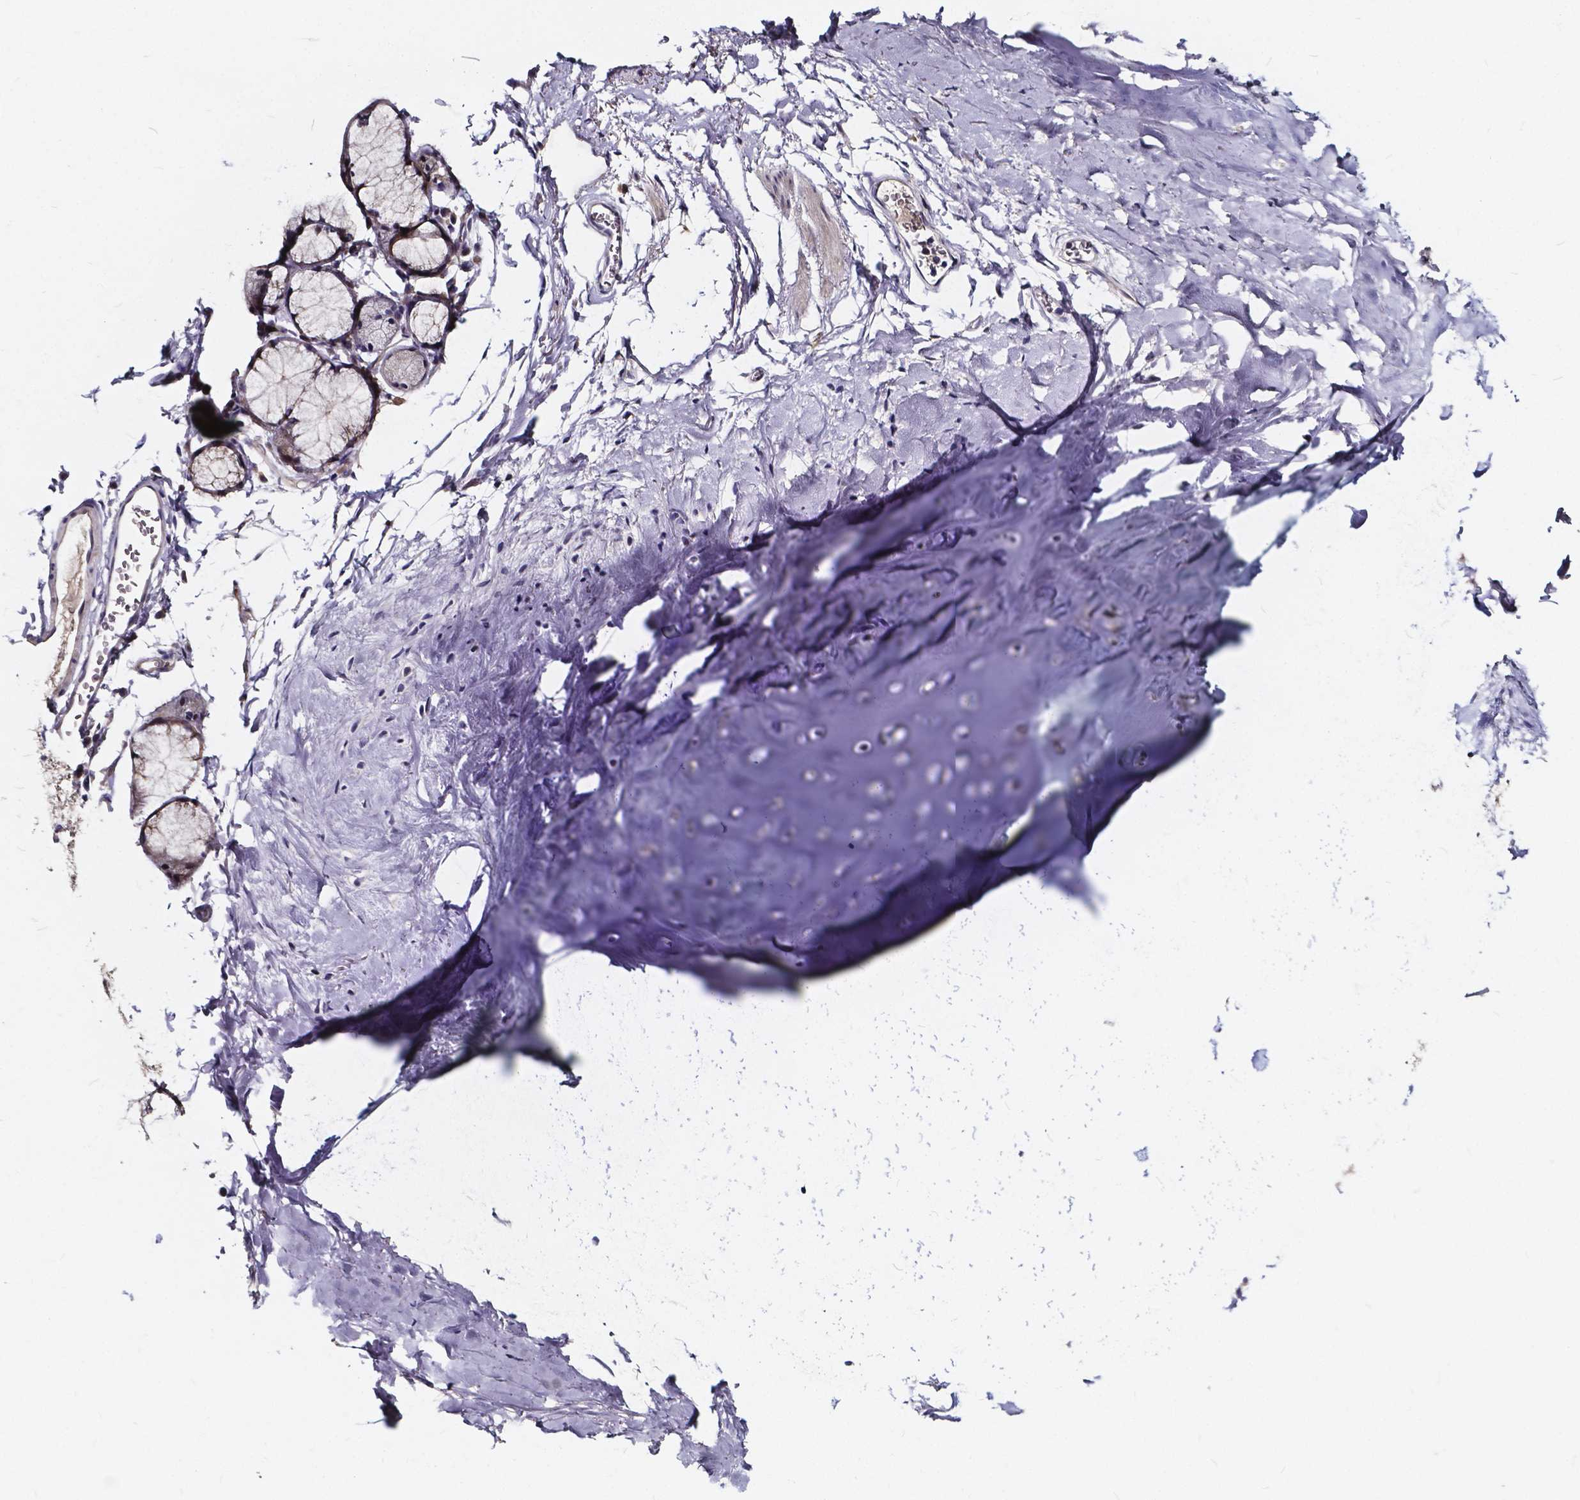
{"staining": {"intensity": "weak", "quantity": "25%-75%", "location": "cytoplasmic/membranous"}, "tissue": "adipose tissue", "cell_type": "Adipocytes", "image_type": "normal", "snomed": [{"axis": "morphology", "description": "Normal tissue, NOS"}, {"axis": "topography", "description": "Cartilage tissue"}, {"axis": "topography", "description": "Bronchus"}], "caption": "Brown immunohistochemical staining in normal adipose tissue shows weak cytoplasmic/membranous expression in about 25%-75% of adipocytes. The staining is performed using DAB brown chromogen to label protein expression. The nuclei are counter-stained blue using hematoxylin.", "gene": "SOWAHA", "patient": {"sex": "female", "age": 79}}